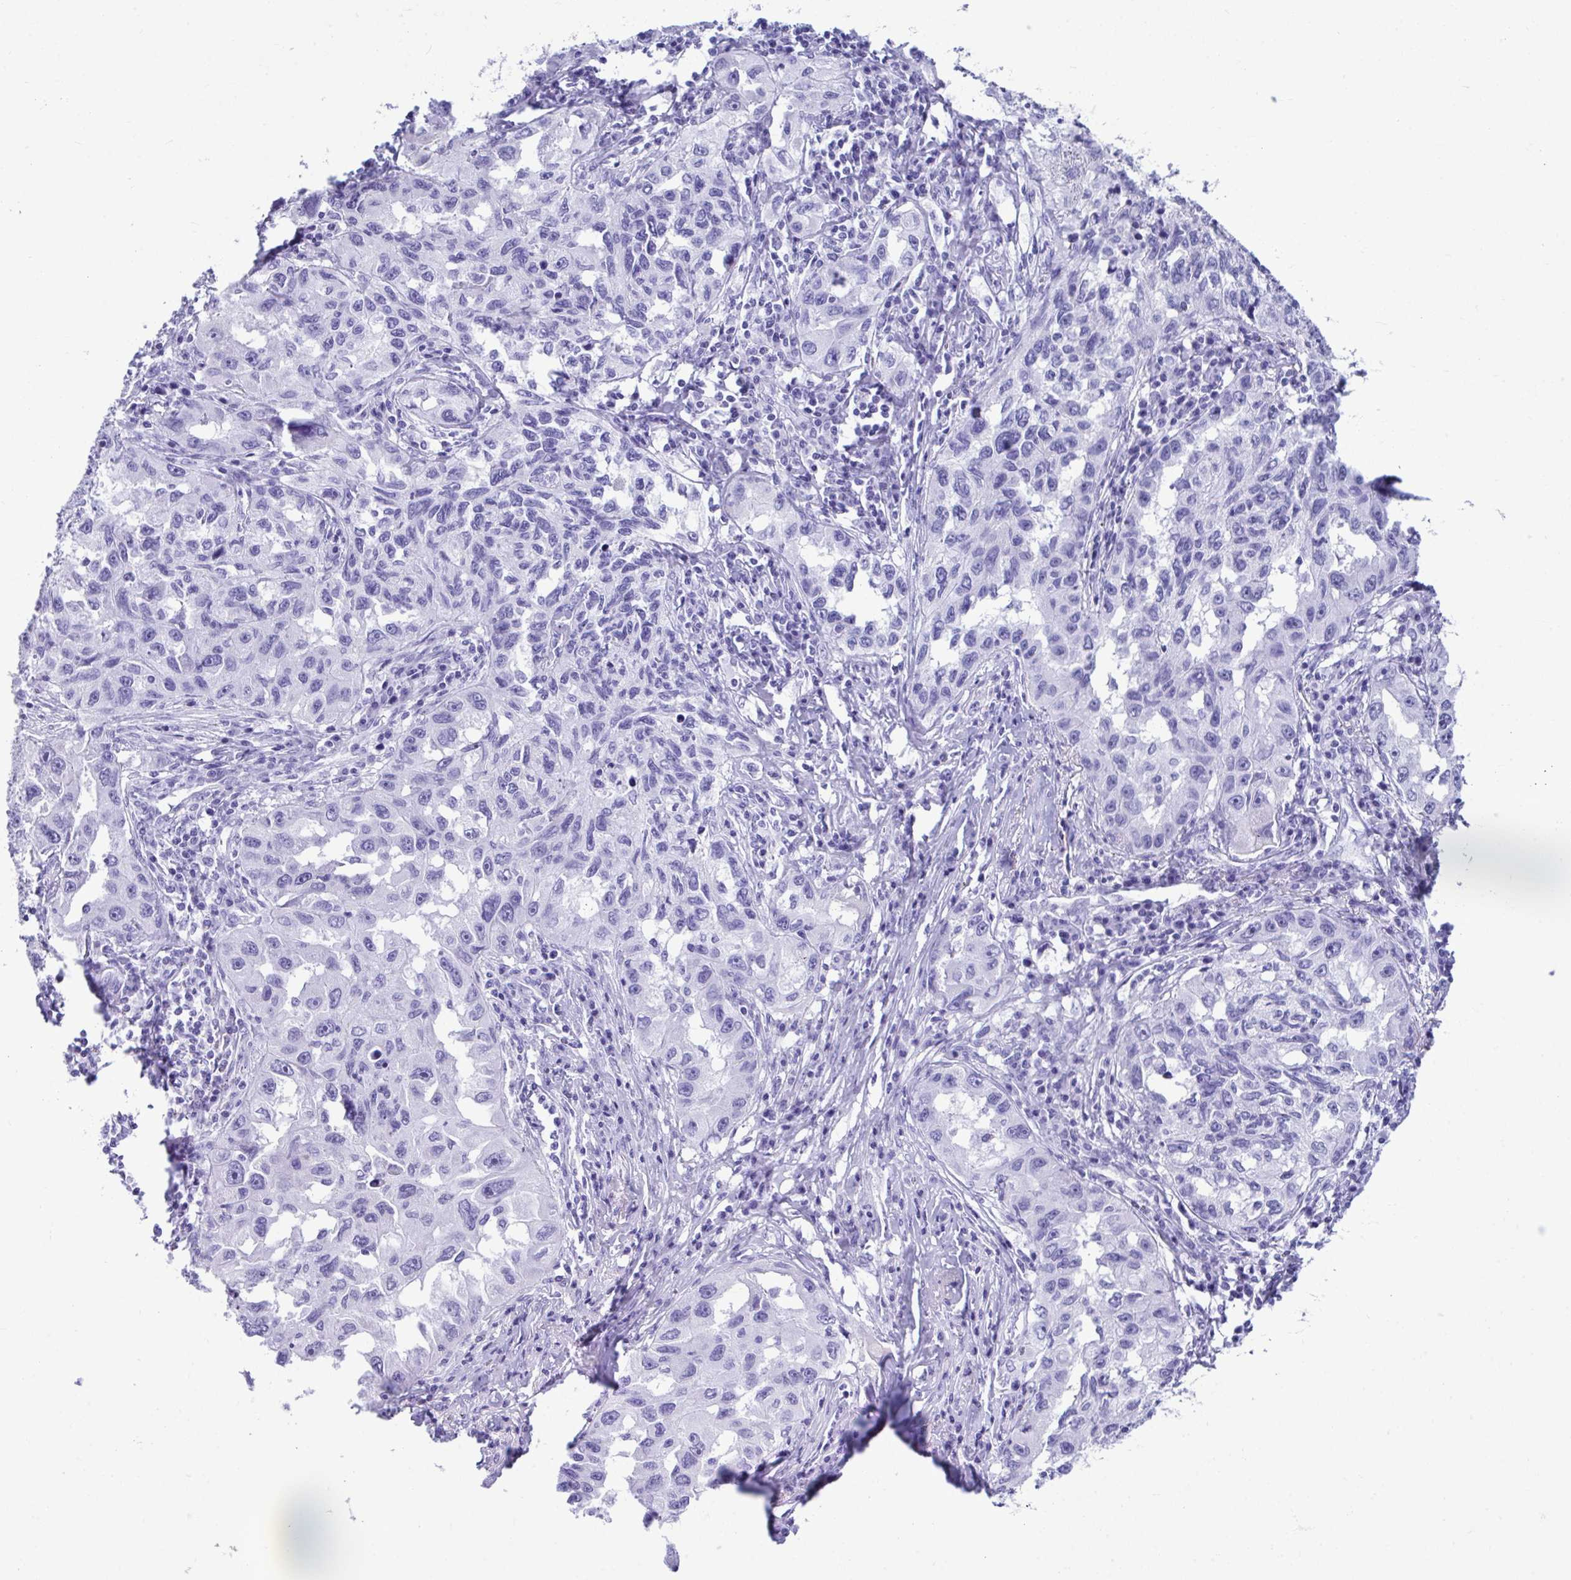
{"staining": {"intensity": "negative", "quantity": "none", "location": "none"}, "tissue": "lung cancer", "cell_type": "Tumor cells", "image_type": "cancer", "snomed": [{"axis": "morphology", "description": "Adenocarcinoma, NOS"}, {"axis": "topography", "description": "Lung"}], "caption": "Protein analysis of adenocarcinoma (lung) reveals no significant positivity in tumor cells.", "gene": "SMIM9", "patient": {"sex": "female", "age": 73}}